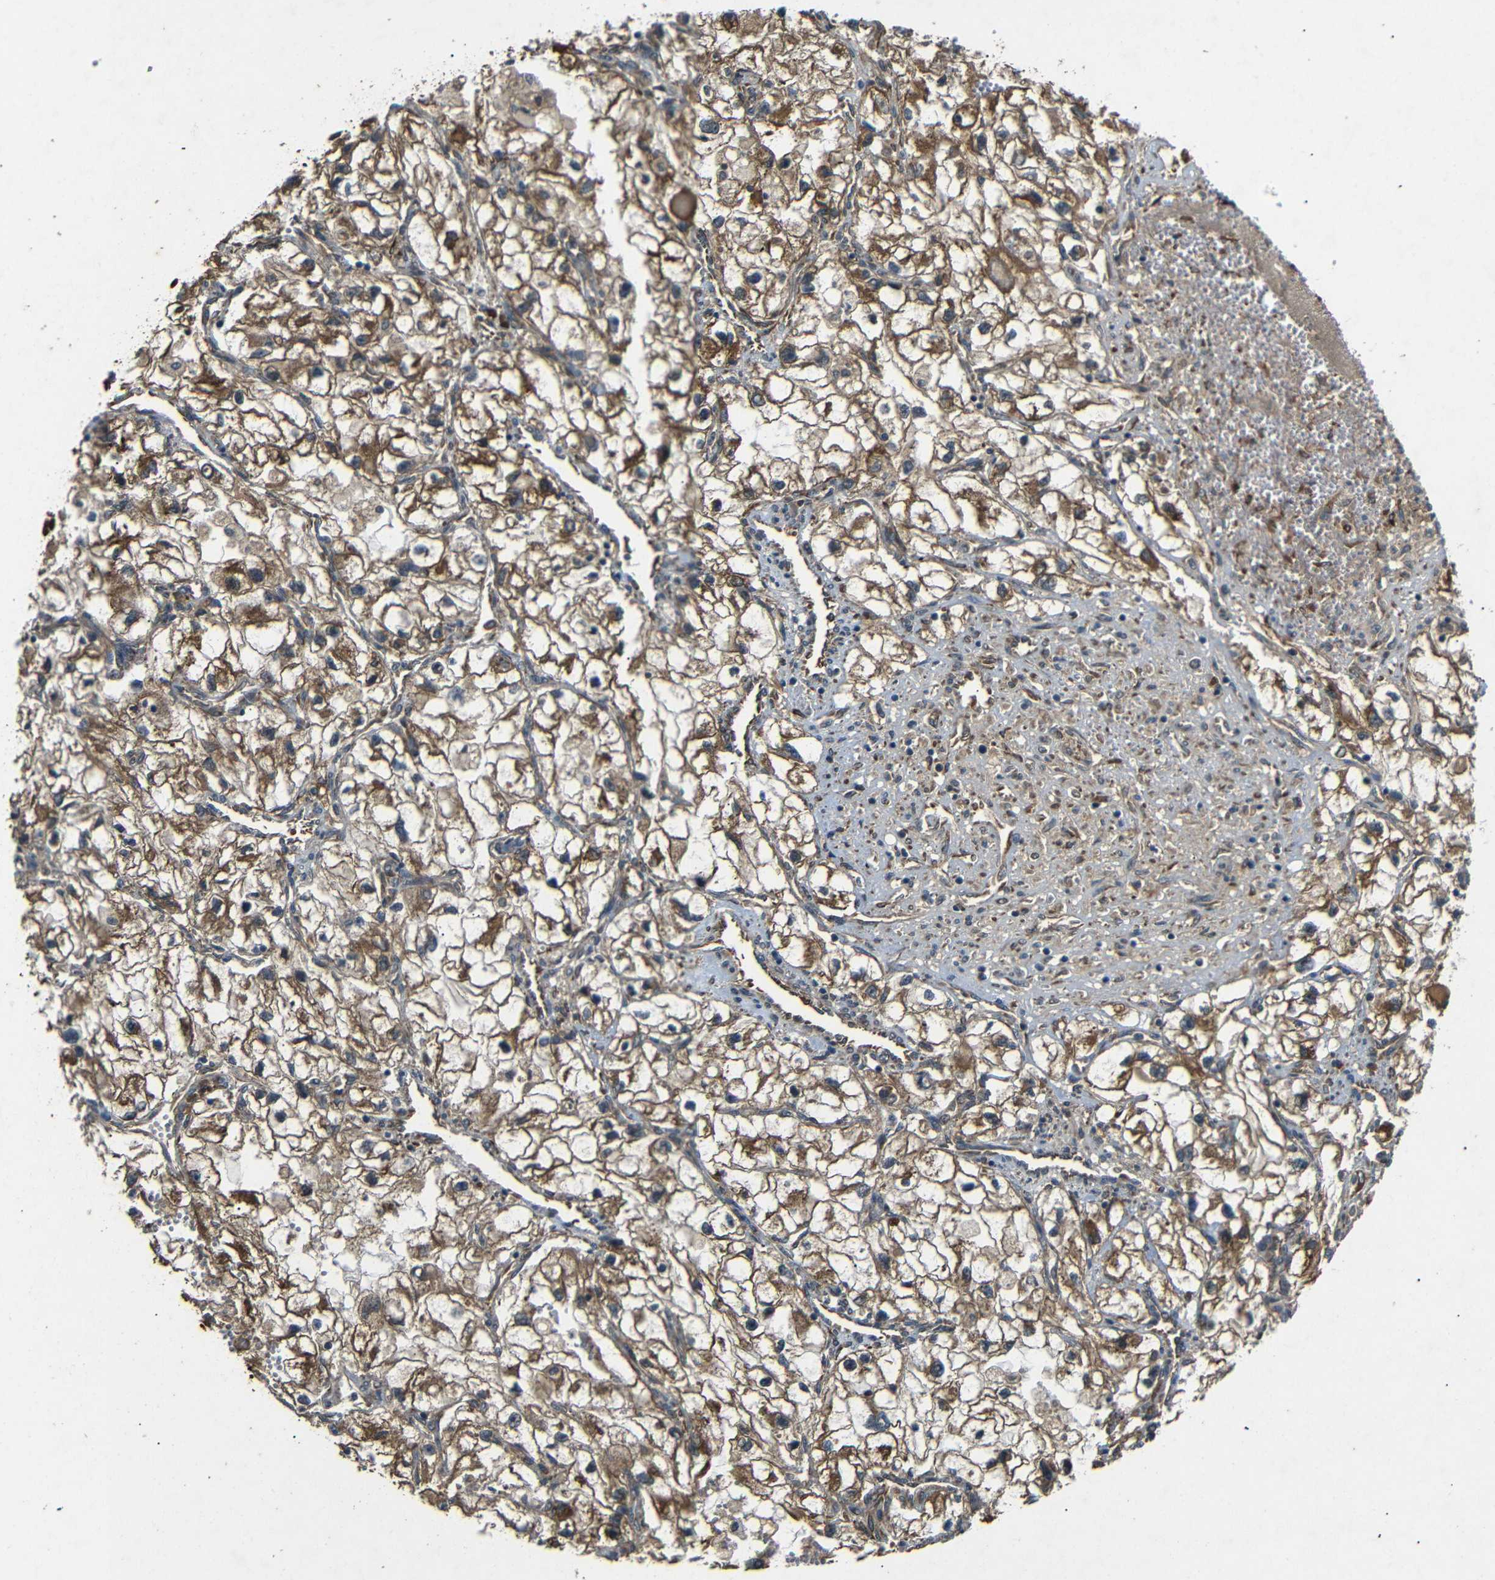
{"staining": {"intensity": "moderate", "quantity": ">75%", "location": "cytoplasmic/membranous"}, "tissue": "renal cancer", "cell_type": "Tumor cells", "image_type": "cancer", "snomed": [{"axis": "morphology", "description": "Adenocarcinoma, NOS"}, {"axis": "topography", "description": "Kidney"}], "caption": "About >75% of tumor cells in human renal adenocarcinoma display moderate cytoplasmic/membranous protein positivity as visualized by brown immunohistochemical staining.", "gene": "TRPC1", "patient": {"sex": "female", "age": 70}}